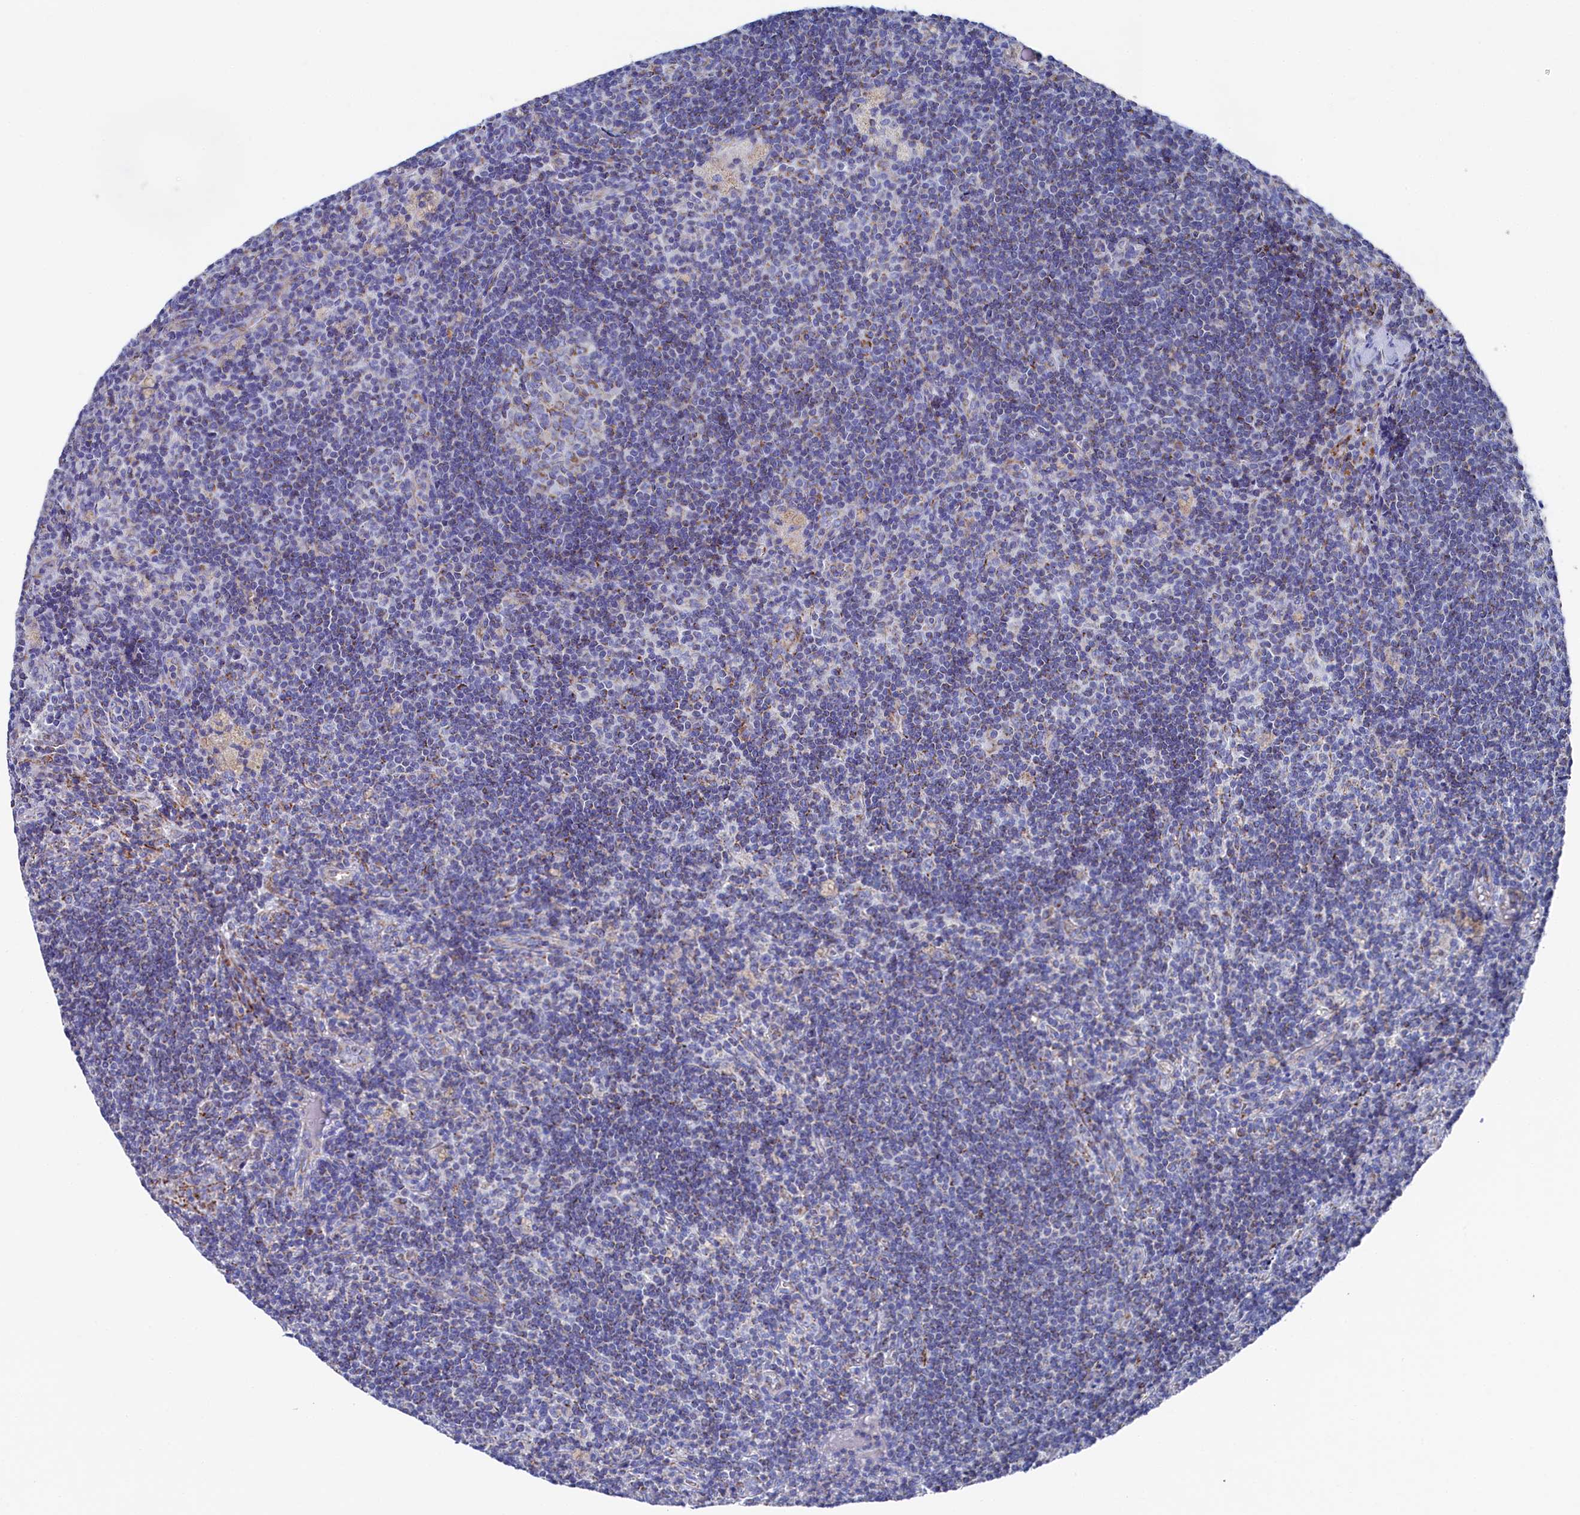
{"staining": {"intensity": "weak", "quantity": "25%-75%", "location": "cytoplasmic/membranous"}, "tissue": "lymph node", "cell_type": "Germinal center cells", "image_type": "normal", "snomed": [{"axis": "morphology", "description": "Normal tissue, NOS"}, {"axis": "topography", "description": "Lymph node"}], "caption": "Protein positivity by immunohistochemistry (IHC) exhibits weak cytoplasmic/membranous expression in approximately 25%-75% of germinal center cells in unremarkable lymph node. (Stains: DAB in brown, nuclei in blue, Microscopy: brightfield microscopy at high magnification).", "gene": "MMAB", "patient": {"sex": "male", "age": 69}}